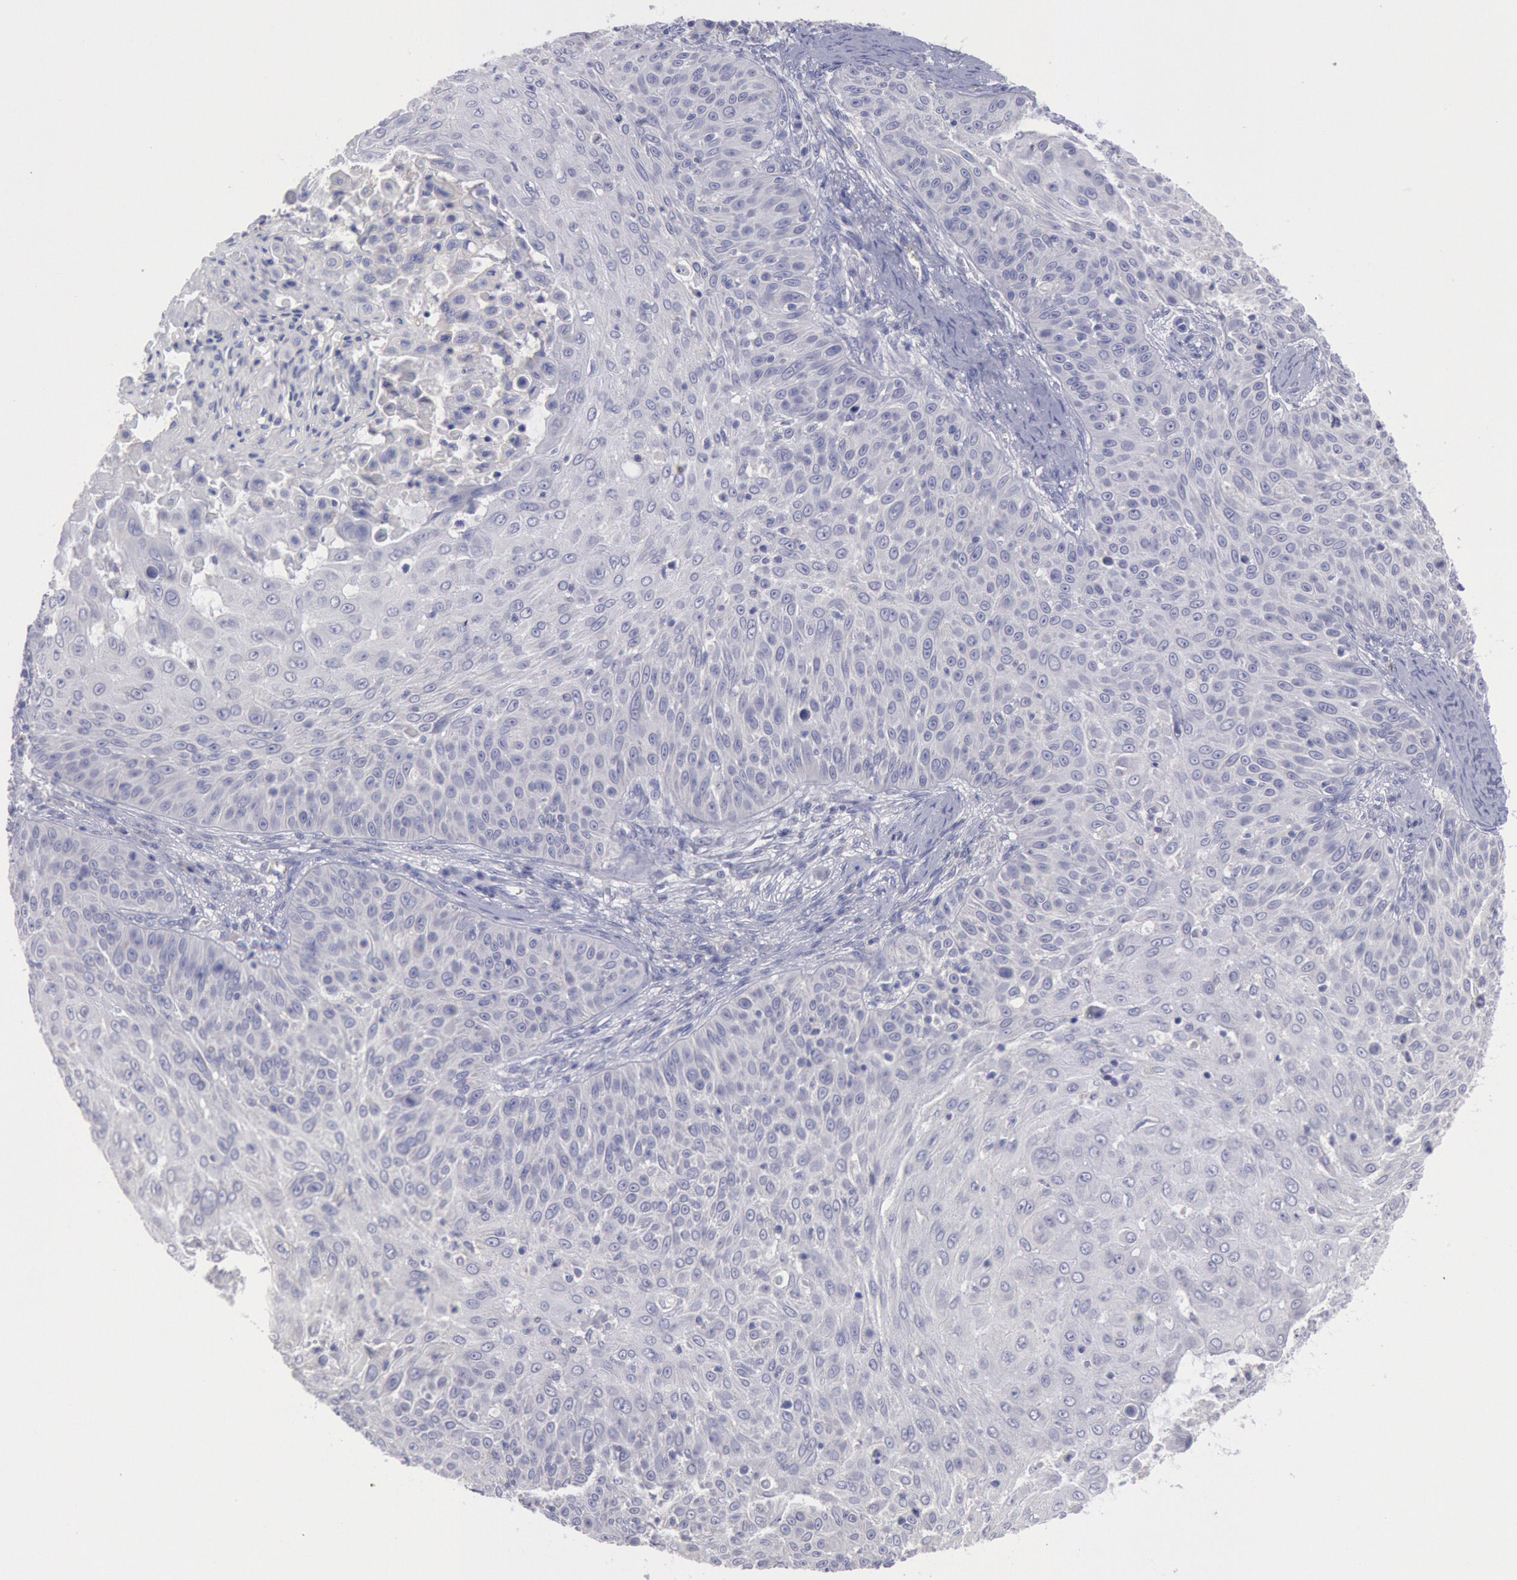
{"staining": {"intensity": "negative", "quantity": "none", "location": "none"}, "tissue": "skin cancer", "cell_type": "Tumor cells", "image_type": "cancer", "snomed": [{"axis": "morphology", "description": "Squamous cell carcinoma, NOS"}, {"axis": "topography", "description": "Skin"}], "caption": "Histopathology image shows no significant protein positivity in tumor cells of squamous cell carcinoma (skin).", "gene": "MYH7", "patient": {"sex": "male", "age": 82}}